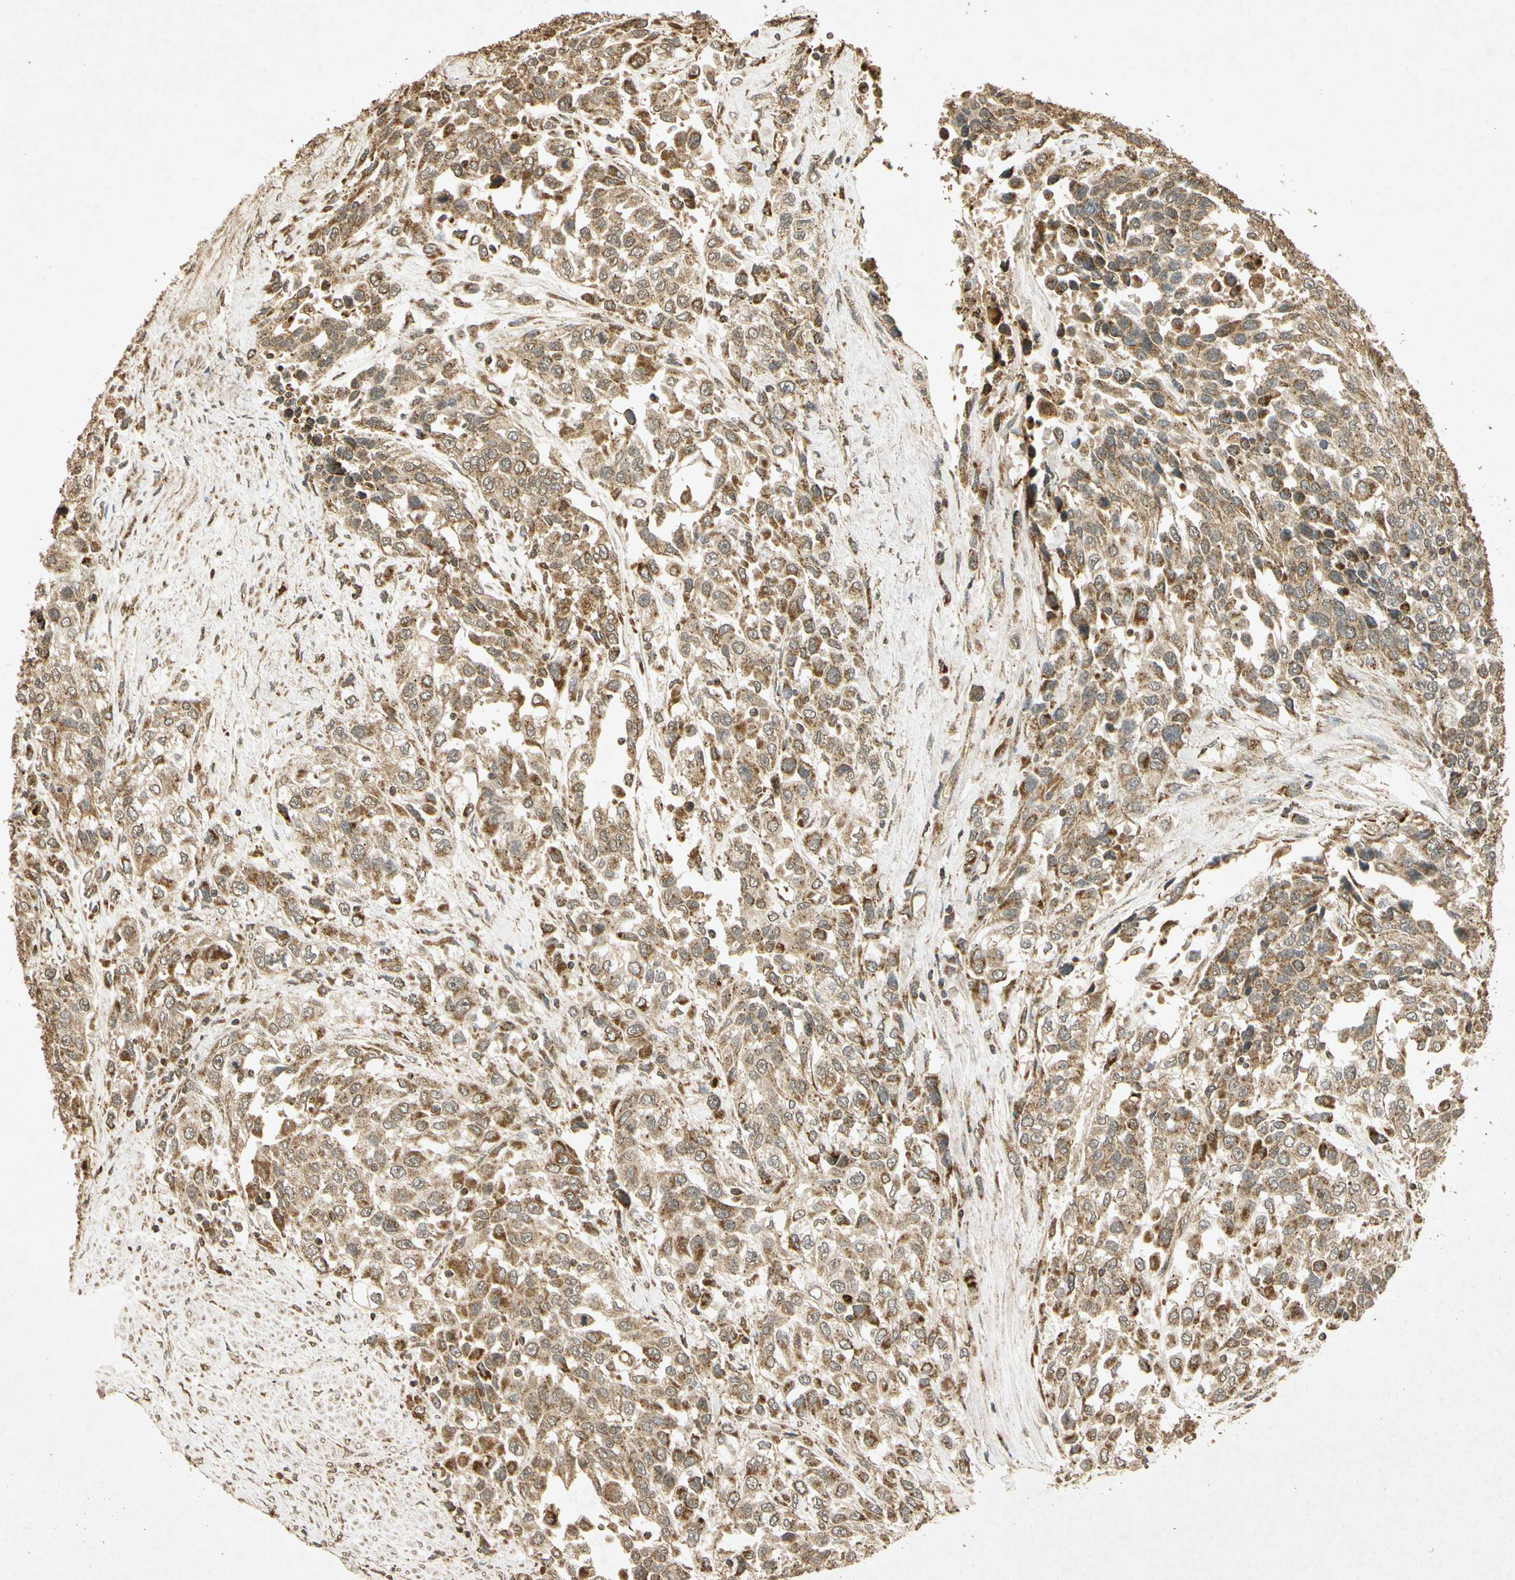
{"staining": {"intensity": "moderate", "quantity": "25%-75%", "location": "cytoplasmic/membranous"}, "tissue": "urothelial cancer", "cell_type": "Tumor cells", "image_type": "cancer", "snomed": [{"axis": "morphology", "description": "Urothelial carcinoma, High grade"}, {"axis": "topography", "description": "Urinary bladder"}], "caption": "Immunohistochemistry photomicrograph of neoplastic tissue: human urothelial cancer stained using immunohistochemistry exhibits medium levels of moderate protein expression localized specifically in the cytoplasmic/membranous of tumor cells, appearing as a cytoplasmic/membranous brown color.", "gene": "PRDX3", "patient": {"sex": "female", "age": 80}}